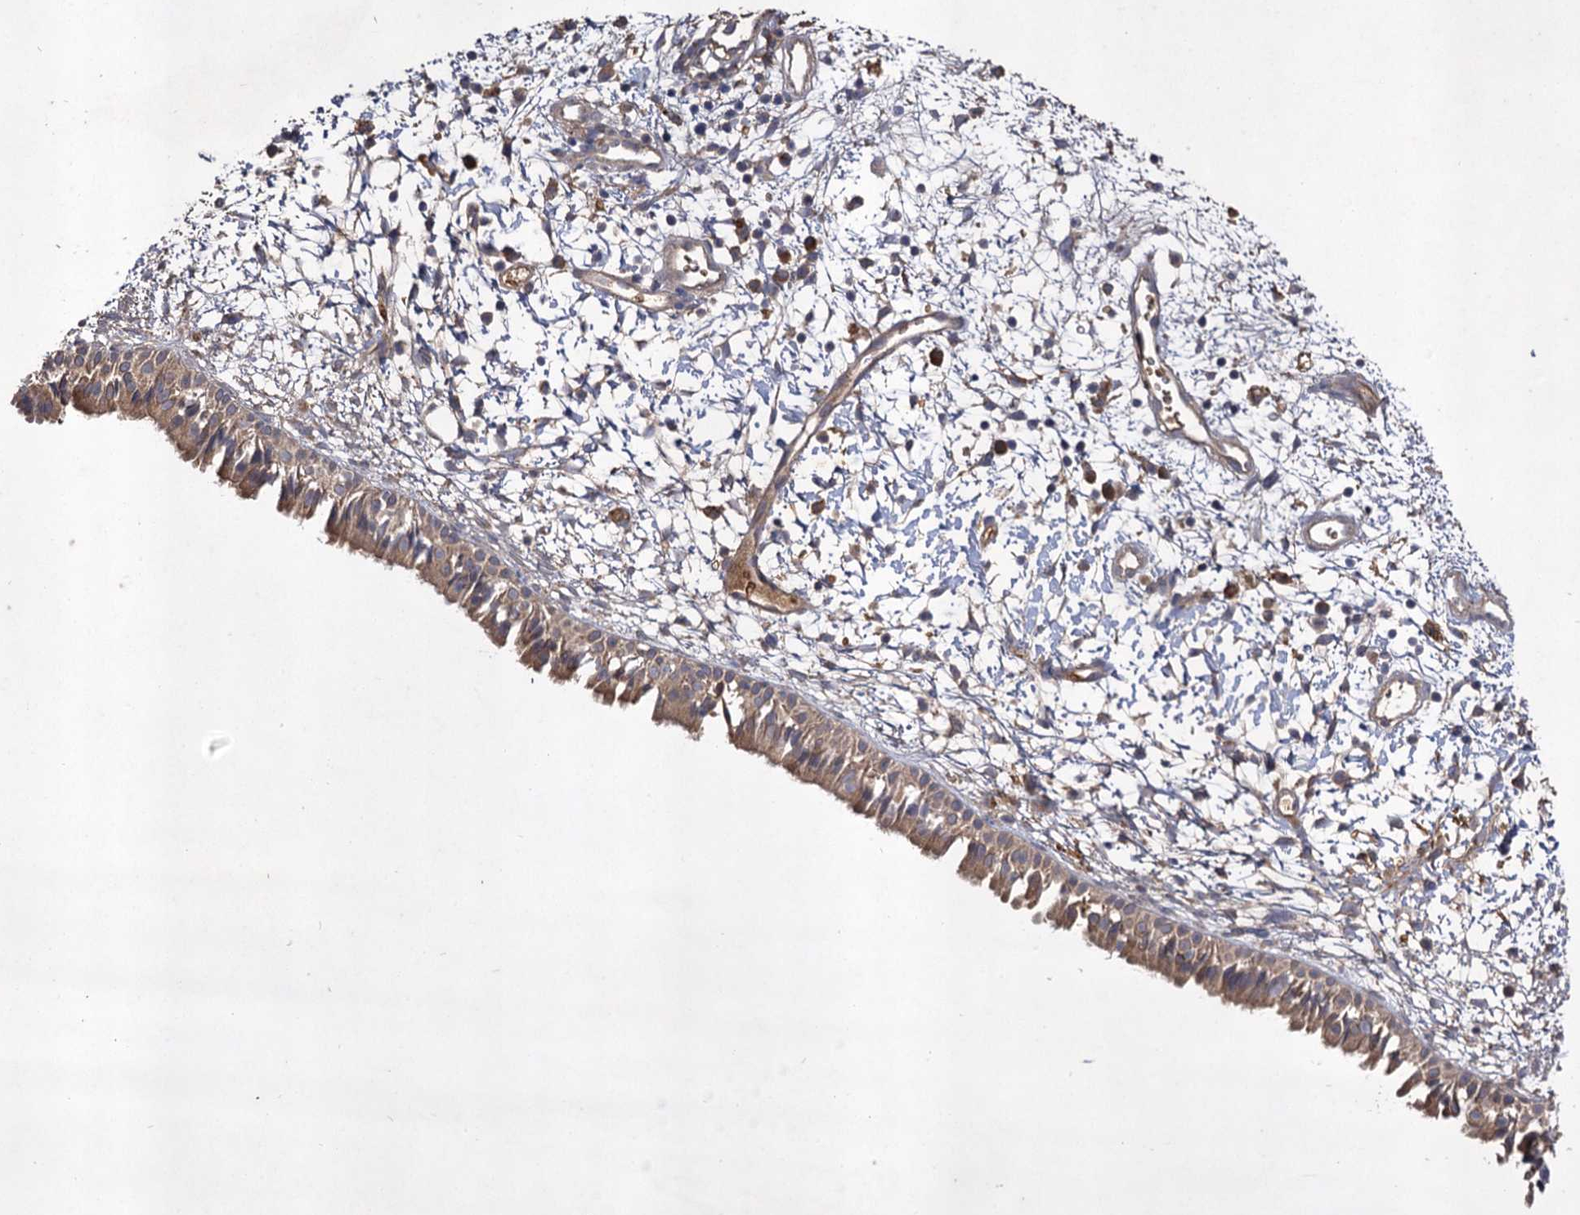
{"staining": {"intensity": "weak", "quantity": ">75%", "location": "cytoplasmic/membranous"}, "tissue": "nasopharynx", "cell_type": "Respiratory epithelial cells", "image_type": "normal", "snomed": [{"axis": "morphology", "description": "Normal tissue, NOS"}, {"axis": "topography", "description": "Nasopharynx"}], "caption": "Immunohistochemical staining of normal human nasopharynx demonstrates >75% levels of weak cytoplasmic/membranous protein positivity in about >75% of respiratory epithelial cells.", "gene": "USP50", "patient": {"sex": "male", "age": 22}}